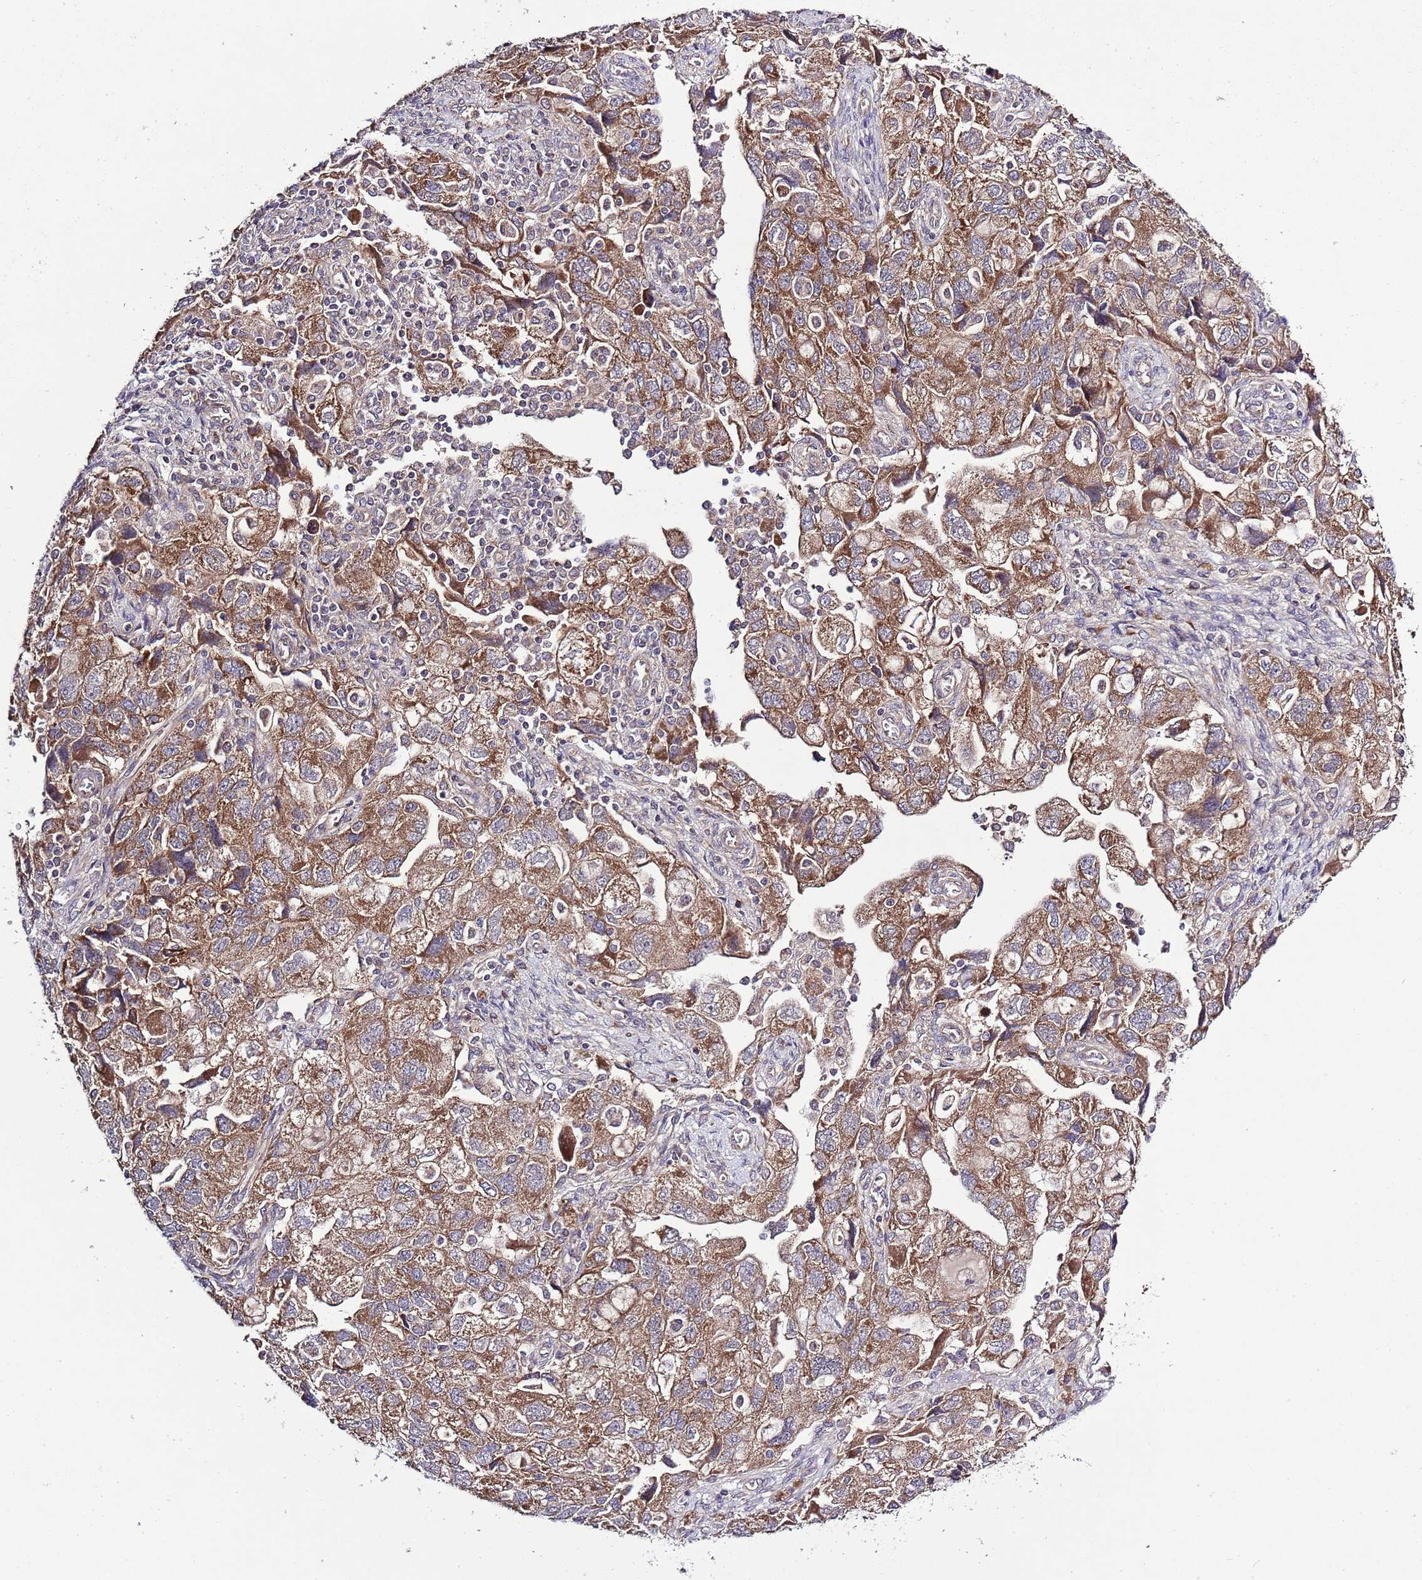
{"staining": {"intensity": "moderate", "quantity": ">75%", "location": "cytoplasmic/membranous"}, "tissue": "ovarian cancer", "cell_type": "Tumor cells", "image_type": "cancer", "snomed": [{"axis": "morphology", "description": "Carcinoma, NOS"}, {"axis": "morphology", "description": "Cystadenocarcinoma, serous, NOS"}, {"axis": "topography", "description": "Ovary"}], "caption": "Immunohistochemical staining of ovarian cancer (carcinoma) shows medium levels of moderate cytoplasmic/membranous expression in approximately >75% of tumor cells.", "gene": "MFNG", "patient": {"sex": "female", "age": 69}}